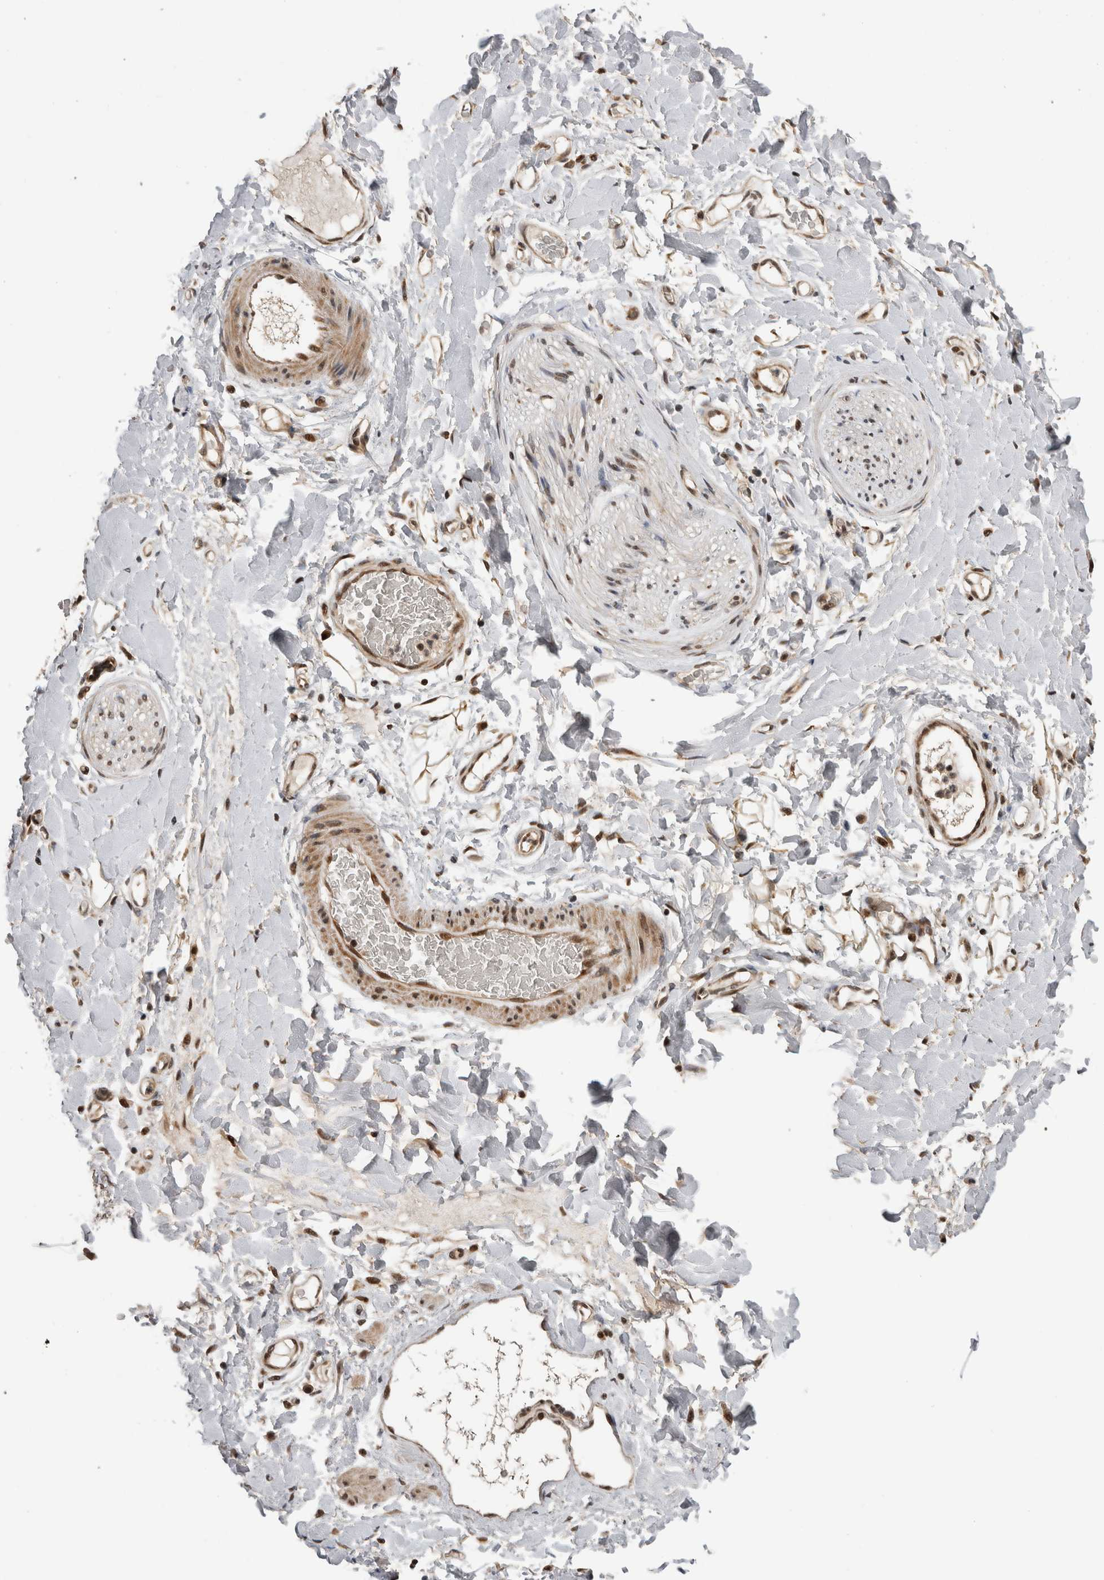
{"staining": {"intensity": "strong", "quantity": ">75%", "location": "nuclear"}, "tissue": "adipose tissue", "cell_type": "Adipocytes", "image_type": "normal", "snomed": [{"axis": "morphology", "description": "Normal tissue, NOS"}, {"axis": "morphology", "description": "Adenocarcinoma, NOS"}, {"axis": "topography", "description": "Esophagus"}], "caption": "This is a histology image of immunohistochemistry (IHC) staining of unremarkable adipose tissue, which shows strong expression in the nuclear of adipocytes.", "gene": "CPSF2", "patient": {"sex": "male", "age": 62}}